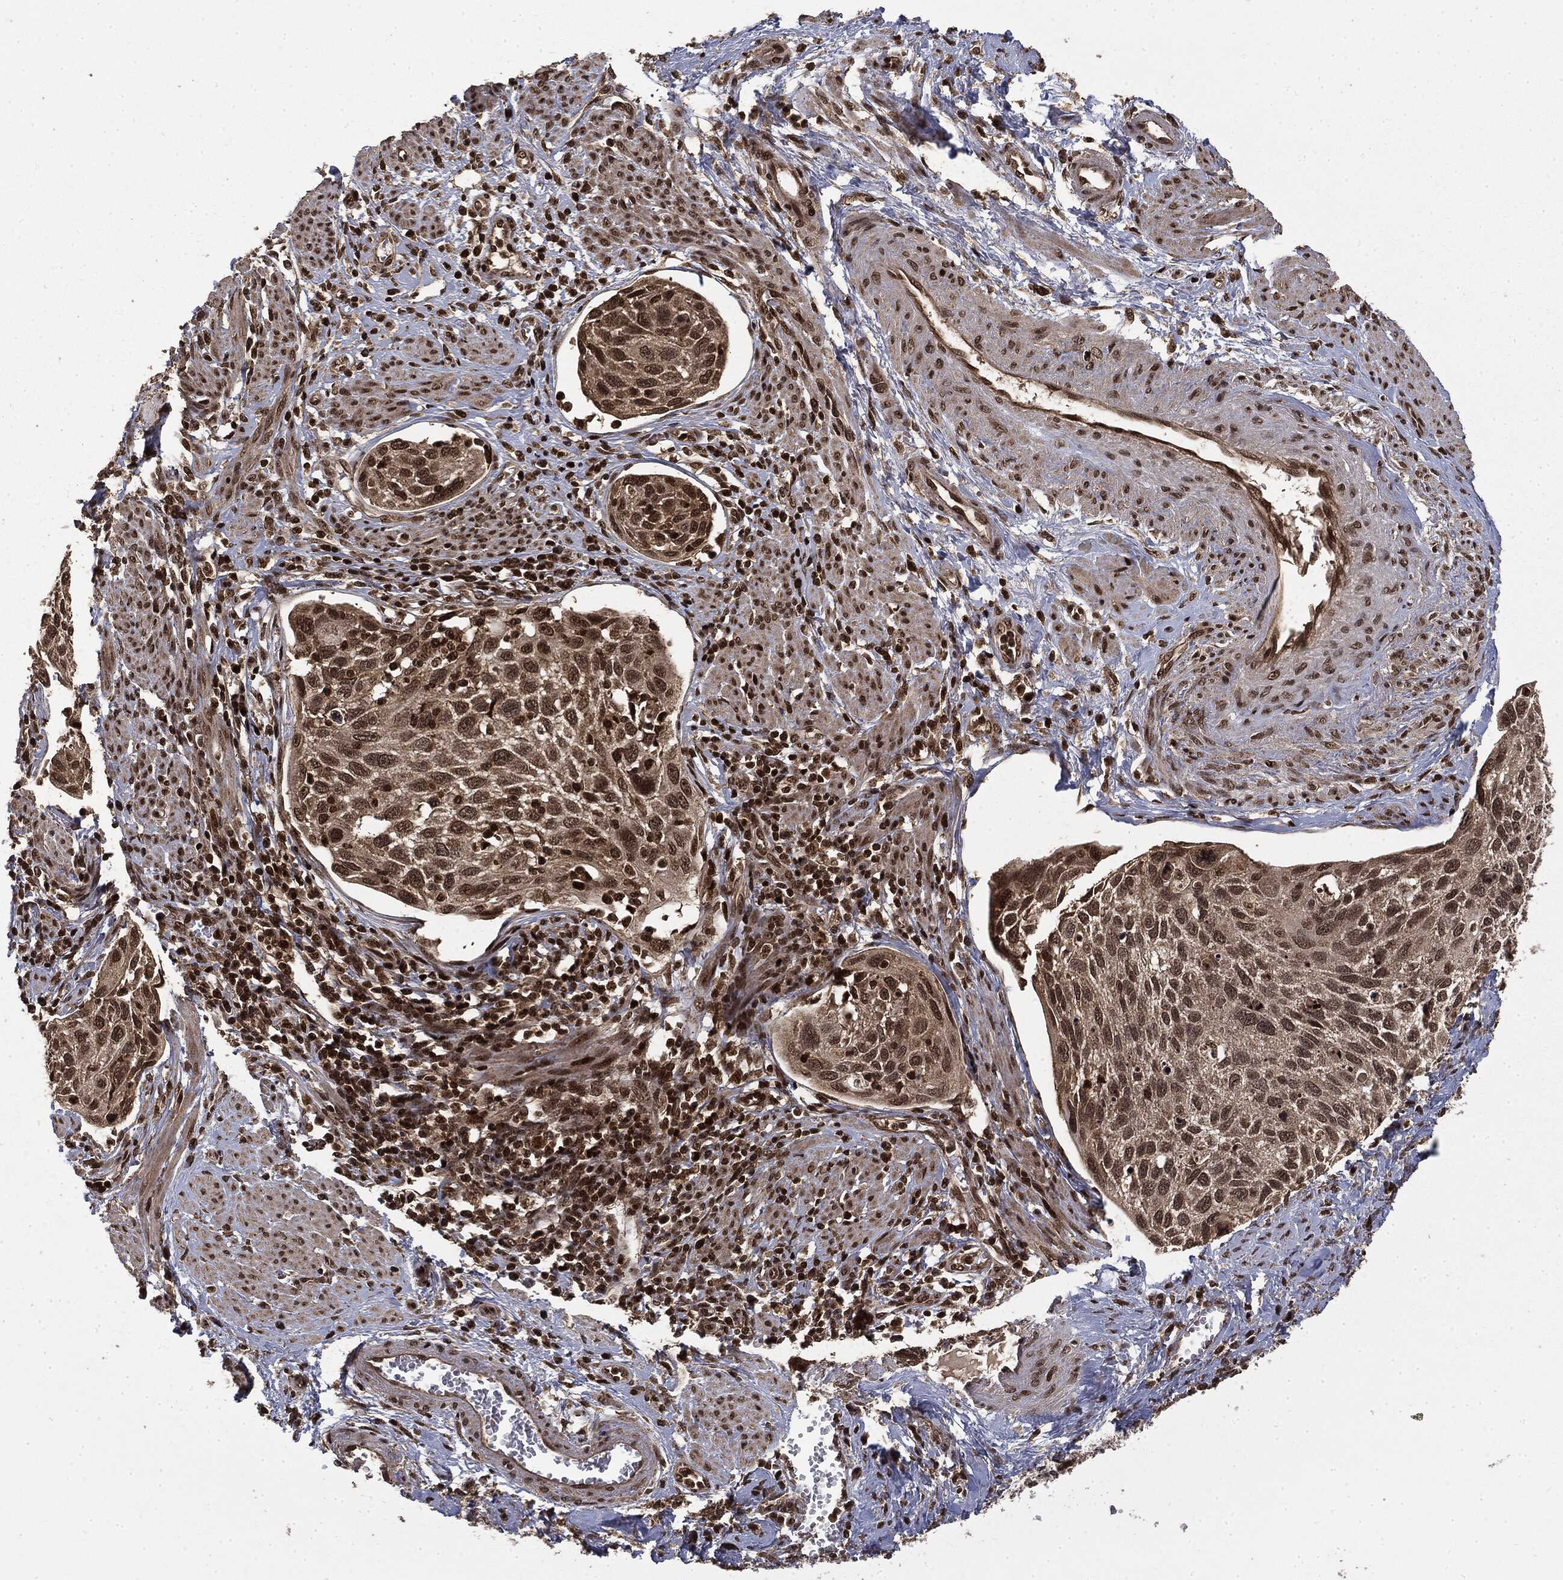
{"staining": {"intensity": "moderate", "quantity": ">75%", "location": "nuclear"}, "tissue": "cervical cancer", "cell_type": "Tumor cells", "image_type": "cancer", "snomed": [{"axis": "morphology", "description": "Squamous cell carcinoma, NOS"}, {"axis": "topography", "description": "Cervix"}], "caption": "Moderate nuclear staining for a protein is identified in approximately >75% of tumor cells of squamous cell carcinoma (cervical) using immunohistochemistry.", "gene": "CTDP1", "patient": {"sex": "female", "age": 70}}